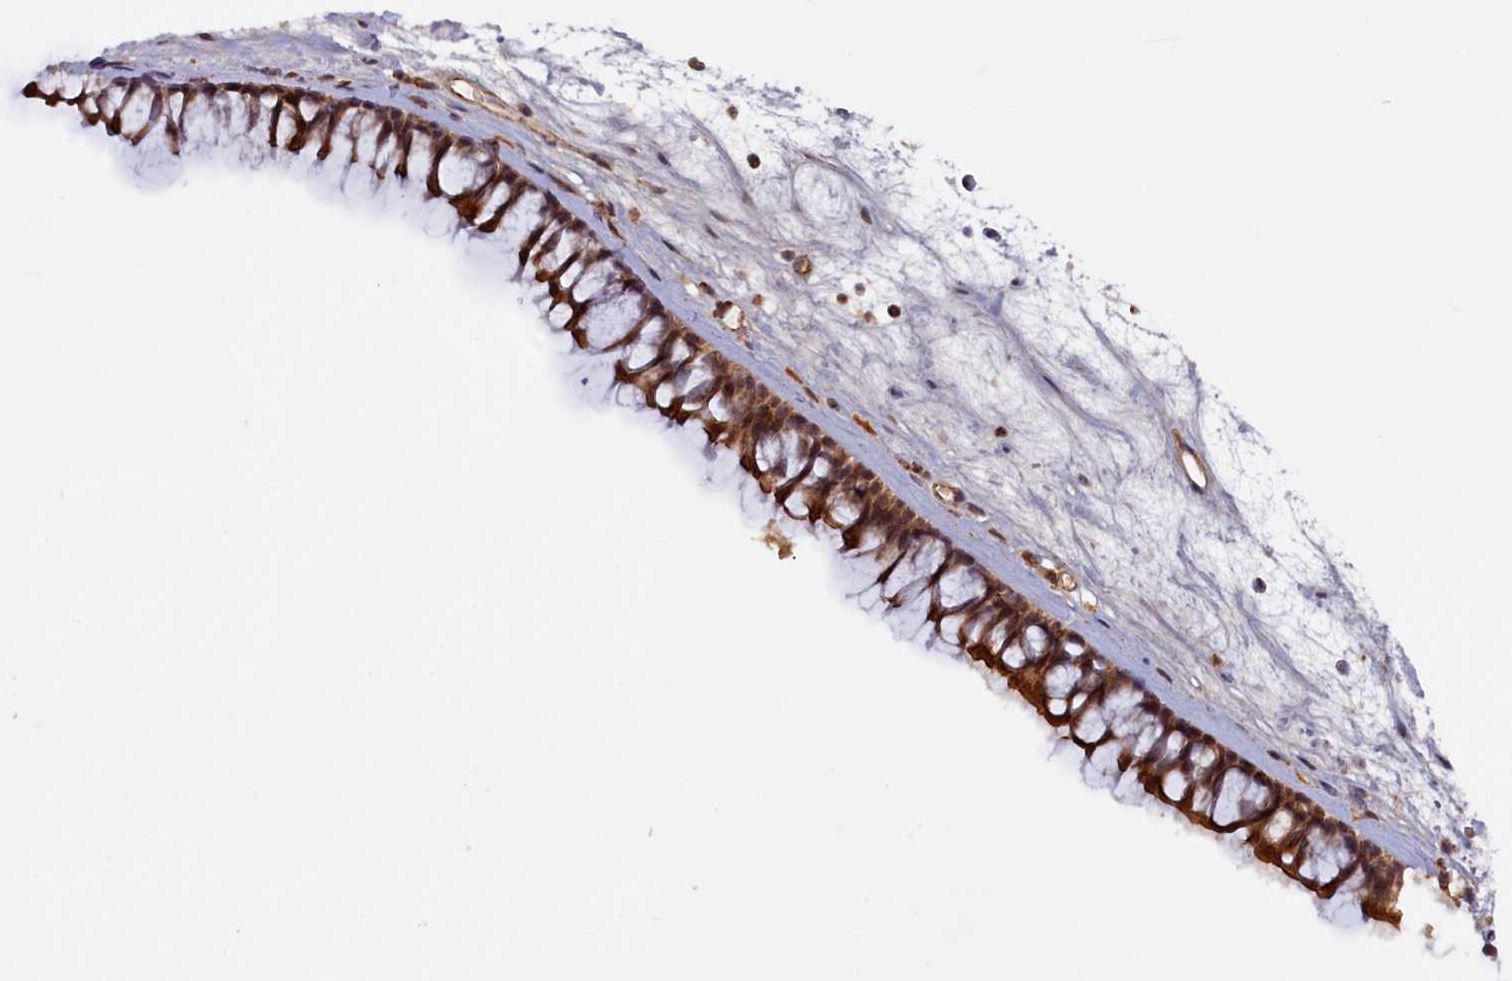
{"staining": {"intensity": "strong", "quantity": ">75%", "location": "cytoplasmic/membranous"}, "tissue": "nasopharynx", "cell_type": "Respiratory epithelial cells", "image_type": "normal", "snomed": [{"axis": "morphology", "description": "Normal tissue, NOS"}, {"axis": "morphology", "description": "Inflammation, NOS"}, {"axis": "morphology", "description": "Malignant melanoma, Metastatic site"}, {"axis": "topography", "description": "Nasopharynx"}], "caption": "A brown stain labels strong cytoplasmic/membranous expression of a protein in respiratory epithelial cells of normal human nasopharynx. (IHC, brightfield microscopy, high magnification).", "gene": "DUS3L", "patient": {"sex": "male", "age": 70}}